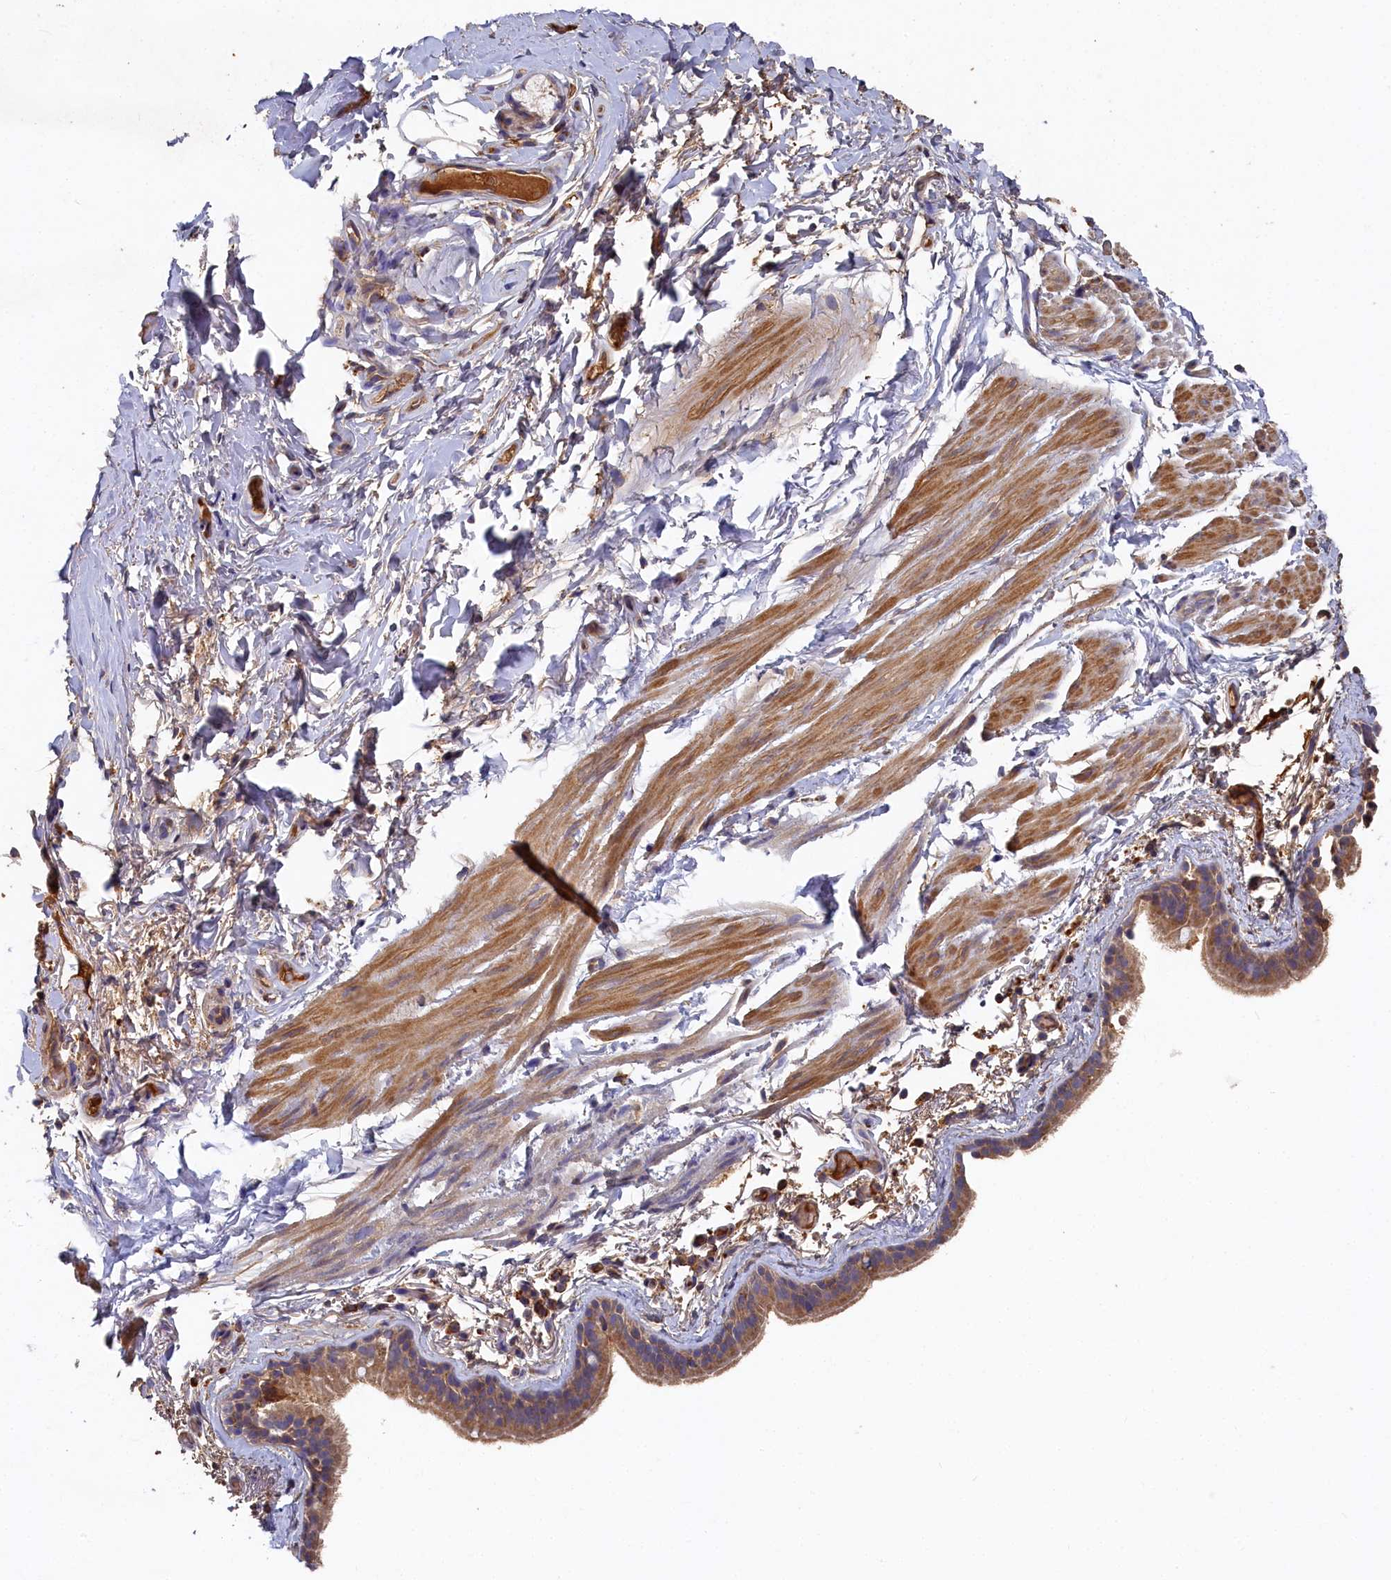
{"staining": {"intensity": "moderate", "quantity": ">75%", "location": "cytoplasmic/membranous"}, "tissue": "bronchus", "cell_type": "Respiratory epithelial cells", "image_type": "normal", "snomed": [{"axis": "morphology", "description": "Normal tissue, NOS"}, {"axis": "topography", "description": "Cartilage tissue"}], "caption": "High-power microscopy captured an IHC histopathology image of unremarkable bronchus, revealing moderate cytoplasmic/membranous staining in about >75% of respiratory epithelial cells. The staining is performed using DAB (3,3'-diaminobenzidine) brown chromogen to label protein expression. The nuclei are counter-stained blue using hematoxylin.", "gene": "DHRS11", "patient": {"sex": "male", "age": 63}}